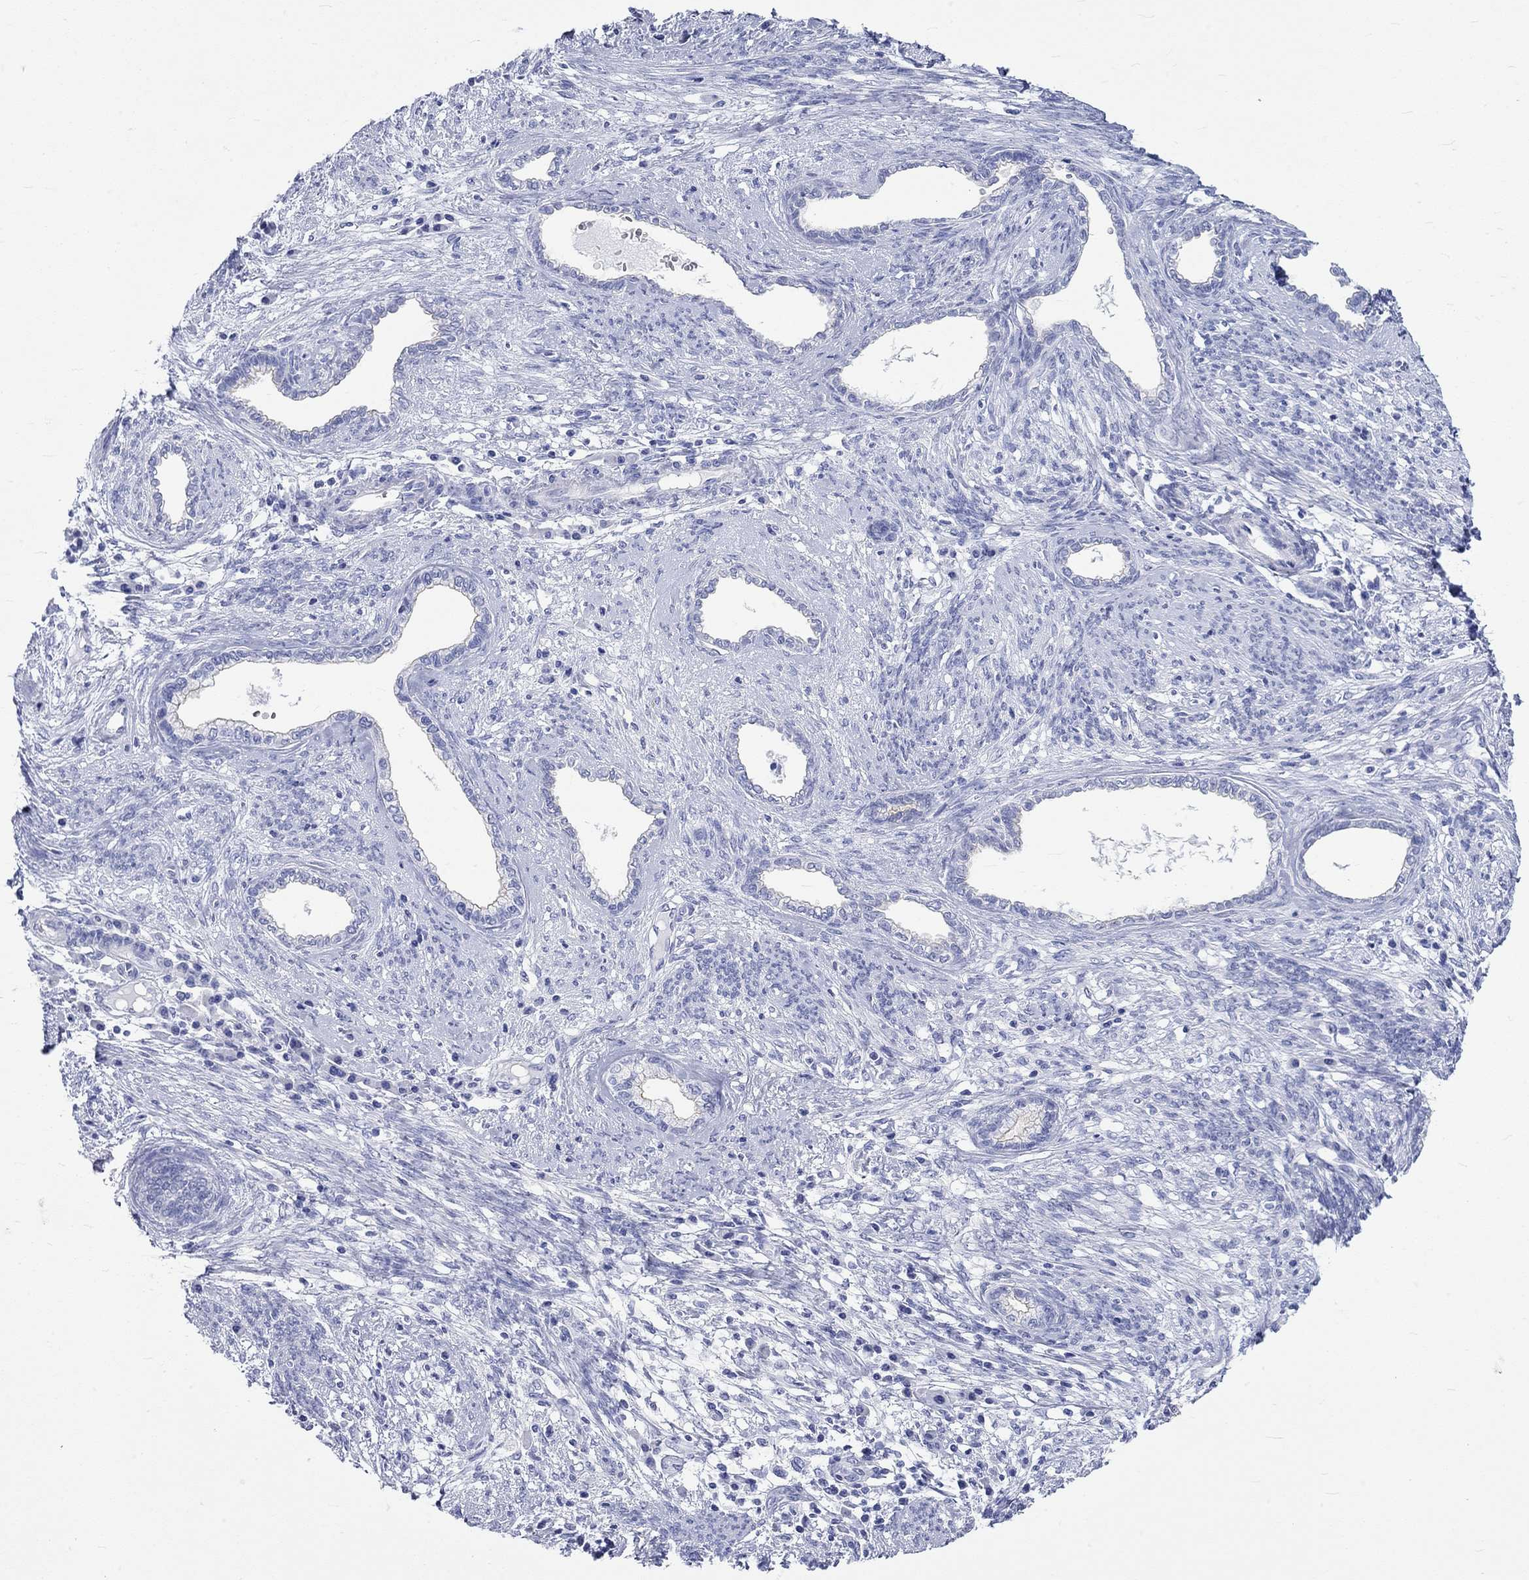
{"staining": {"intensity": "negative", "quantity": "none", "location": "none"}, "tissue": "cervical cancer", "cell_type": "Tumor cells", "image_type": "cancer", "snomed": [{"axis": "morphology", "description": "Adenocarcinoma, NOS"}, {"axis": "topography", "description": "Cervix"}], "caption": "A high-resolution image shows IHC staining of adenocarcinoma (cervical), which reveals no significant staining in tumor cells.", "gene": "SPATA9", "patient": {"sex": "female", "age": 62}}